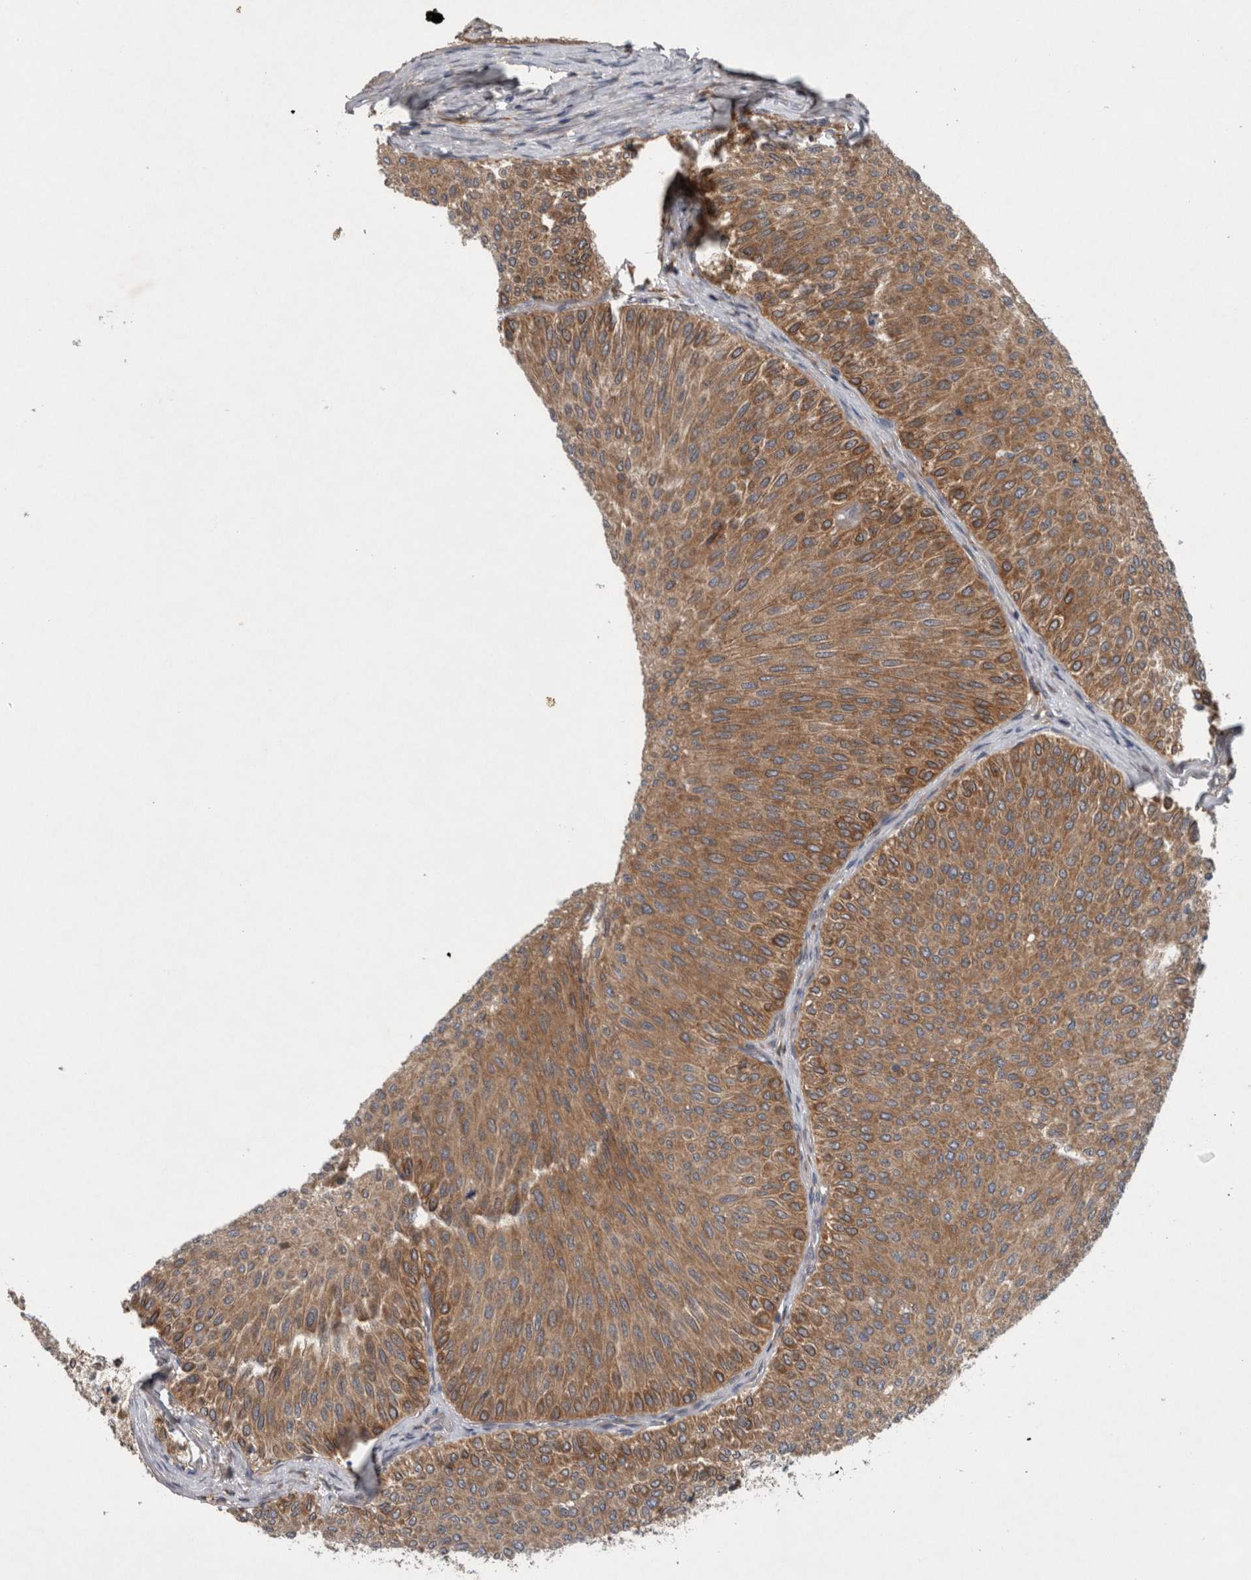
{"staining": {"intensity": "moderate", "quantity": ">75%", "location": "cytoplasmic/membranous"}, "tissue": "urothelial cancer", "cell_type": "Tumor cells", "image_type": "cancer", "snomed": [{"axis": "morphology", "description": "Urothelial carcinoma, Low grade"}, {"axis": "topography", "description": "Urinary bladder"}], "caption": "A micrograph showing moderate cytoplasmic/membranous expression in about >75% of tumor cells in urothelial cancer, as visualized by brown immunohistochemical staining.", "gene": "PDCD2", "patient": {"sex": "male", "age": 78}}